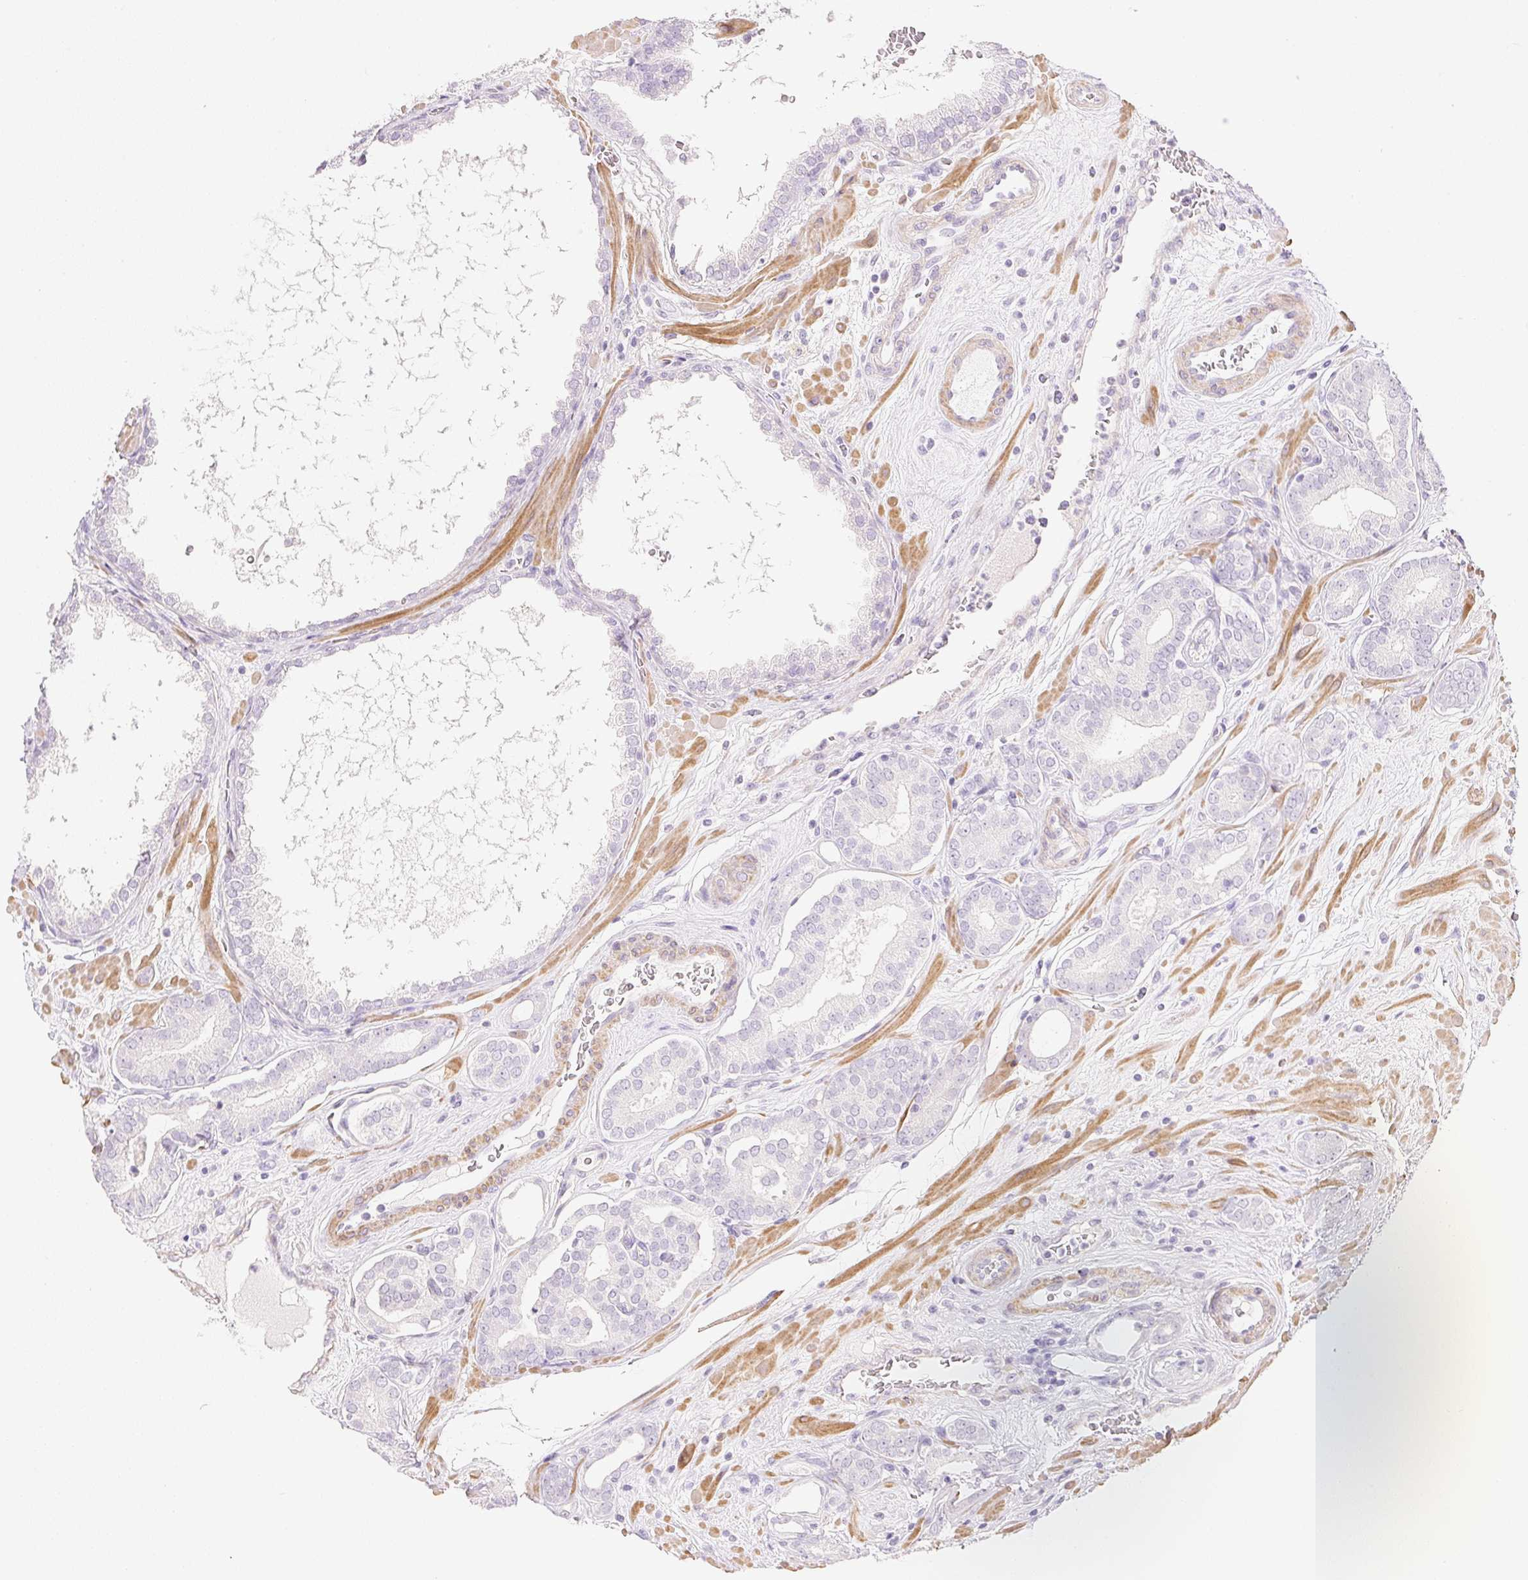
{"staining": {"intensity": "negative", "quantity": "none", "location": "none"}, "tissue": "prostate cancer", "cell_type": "Tumor cells", "image_type": "cancer", "snomed": [{"axis": "morphology", "description": "Adenocarcinoma, High grade"}, {"axis": "topography", "description": "Prostate"}], "caption": "A high-resolution micrograph shows immunohistochemistry (IHC) staining of adenocarcinoma (high-grade) (prostate), which demonstrates no significant staining in tumor cells. The staining is performed using DAB (3,3'-diaminobenzidine) brown chromogen with nuclei counter-stained in using hematoxylin.", "gene": "KCNE2", "patient": {"sex": "male", "age": 66}}